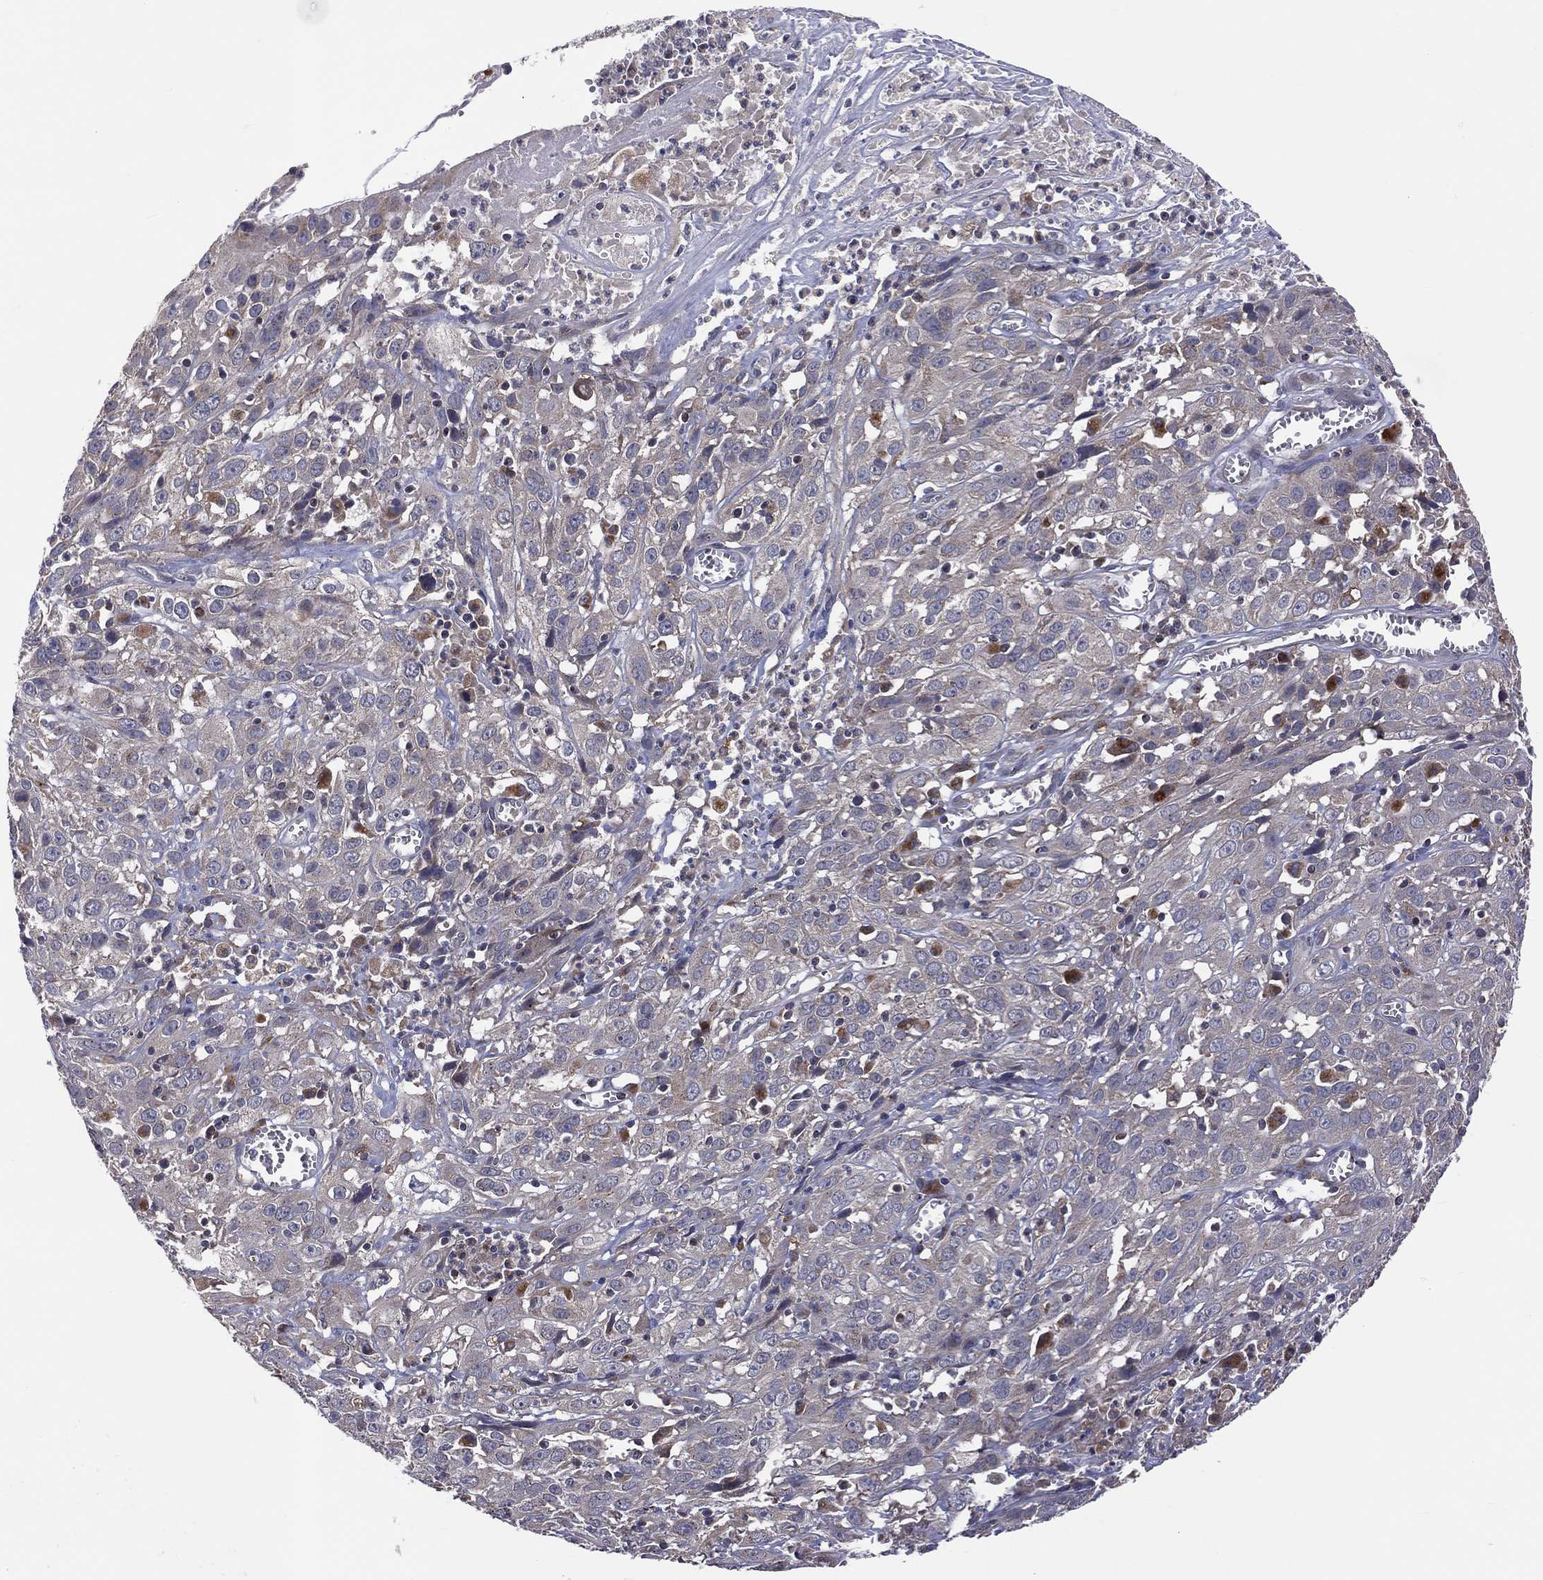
{"staining": {"intensity": "weak", "quantity": "<25%", "location": "cytoplasmic/membranous"}, "tissue": "cervical cancer", "cell_type": "Tumor cells", "image_type": "cancer", "snomed": [{"axis": "morphology", "description": "Squamous cell carcinoma, NOS"}, {"axis": "topography", "description": "Cervix"}], "caption": "Immunohistochemical staining of cervical cancer exhibits no significant staining in tumor cells.", "gene": "STARD3", "patient": {"sex": "female", "age": 32}}